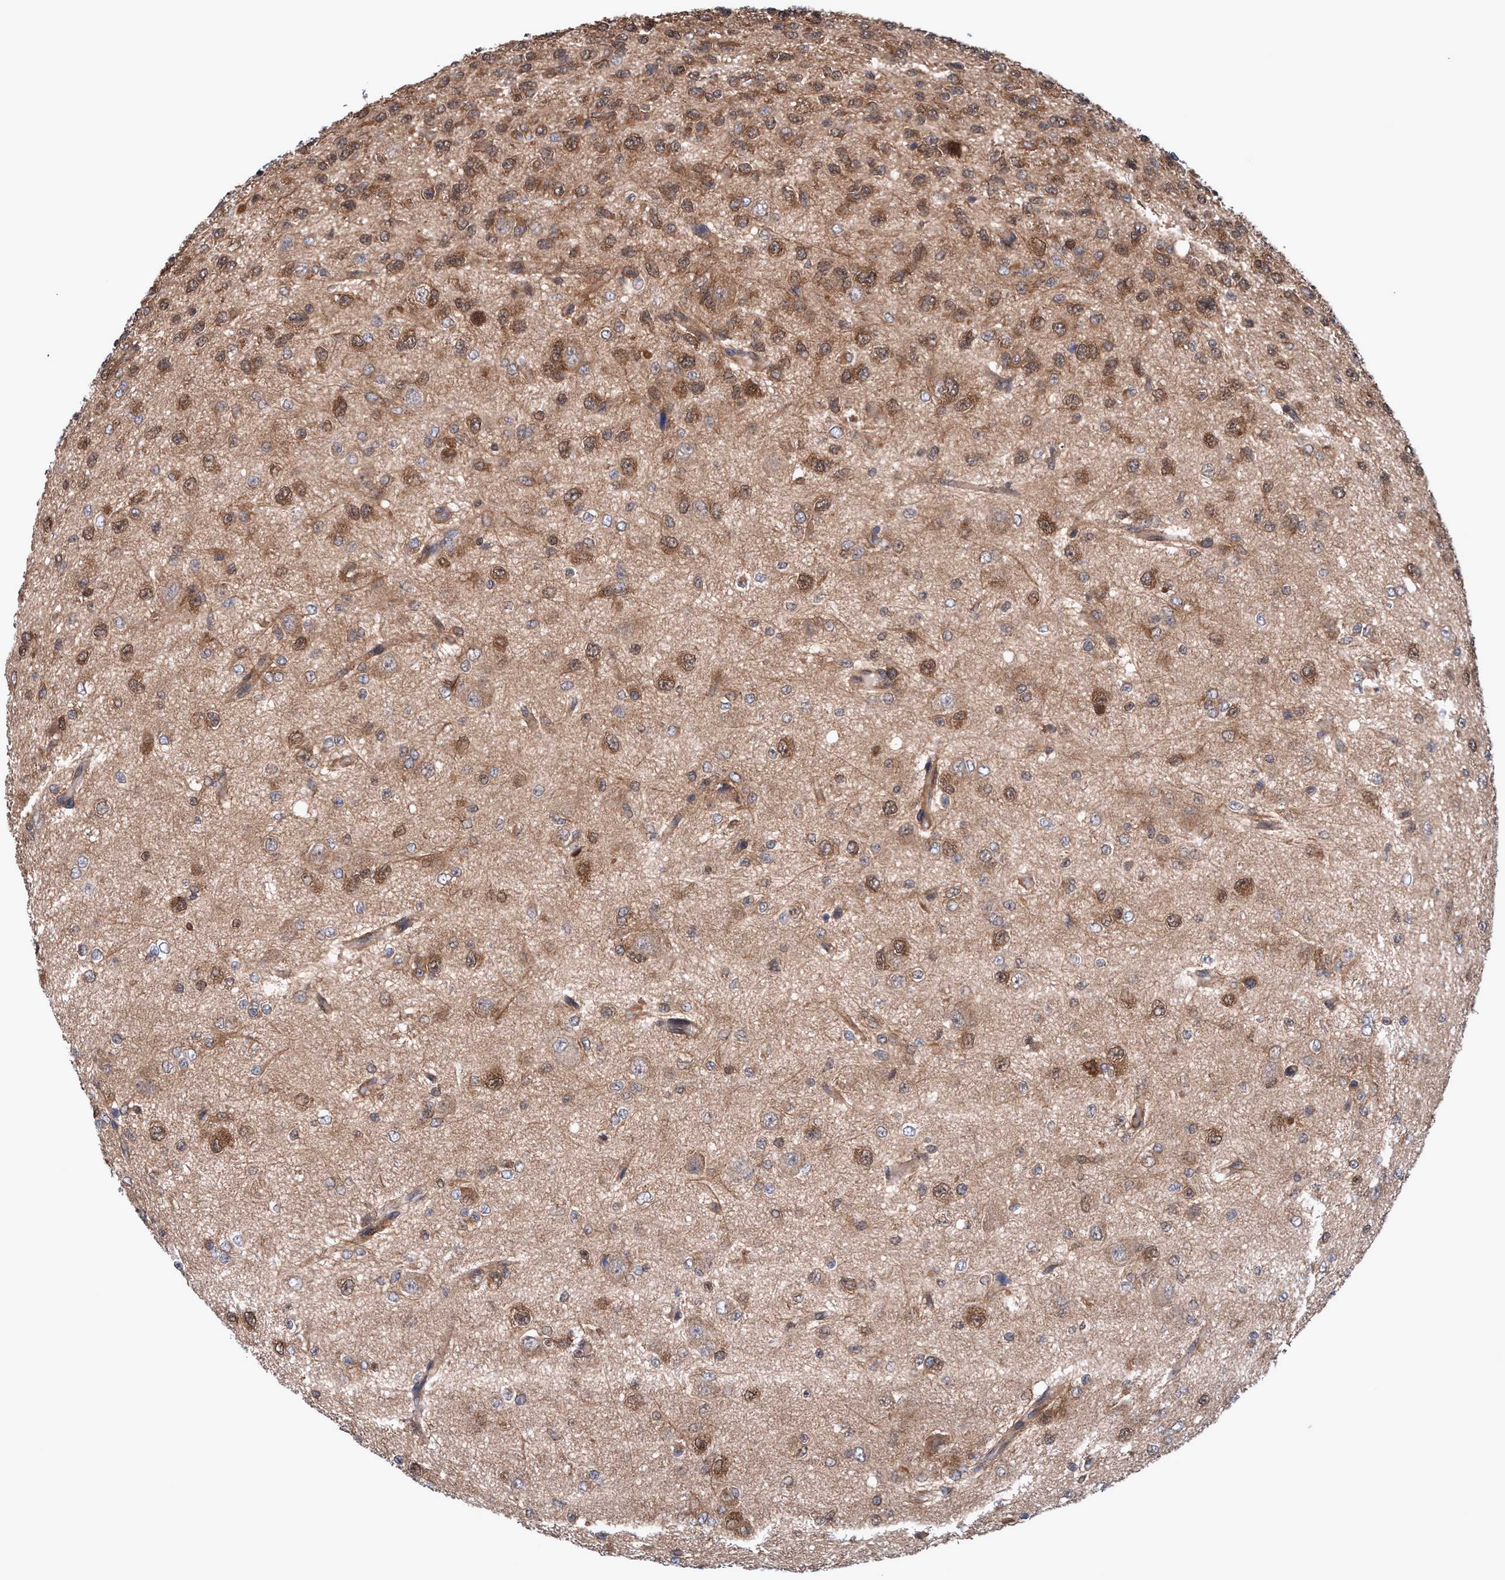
{"staining": {"intensity": "moderate", "quantity": ">75%", "location": "cytoplasmic/membranous"}, "tissue": "glioma", "cell_type": "Tumor cells", "image_type": "cancer", "snomed": [{"axis": "morphology", "description": "Glioma, malignant, High grade"}, {"axis": "topography", "description": "pancreas cauda"}], "caption": "This micrograph shows malignant glioma (high-grade) stained with immunohistochemistry to label a protein in brown. The cytoplasmic/membranous of tumor cells show moderate positivity for the protein. Nuclei are counter-stained blue.", "gene": "GLOD4", "patient": {"sex": "male", "age": 60}}